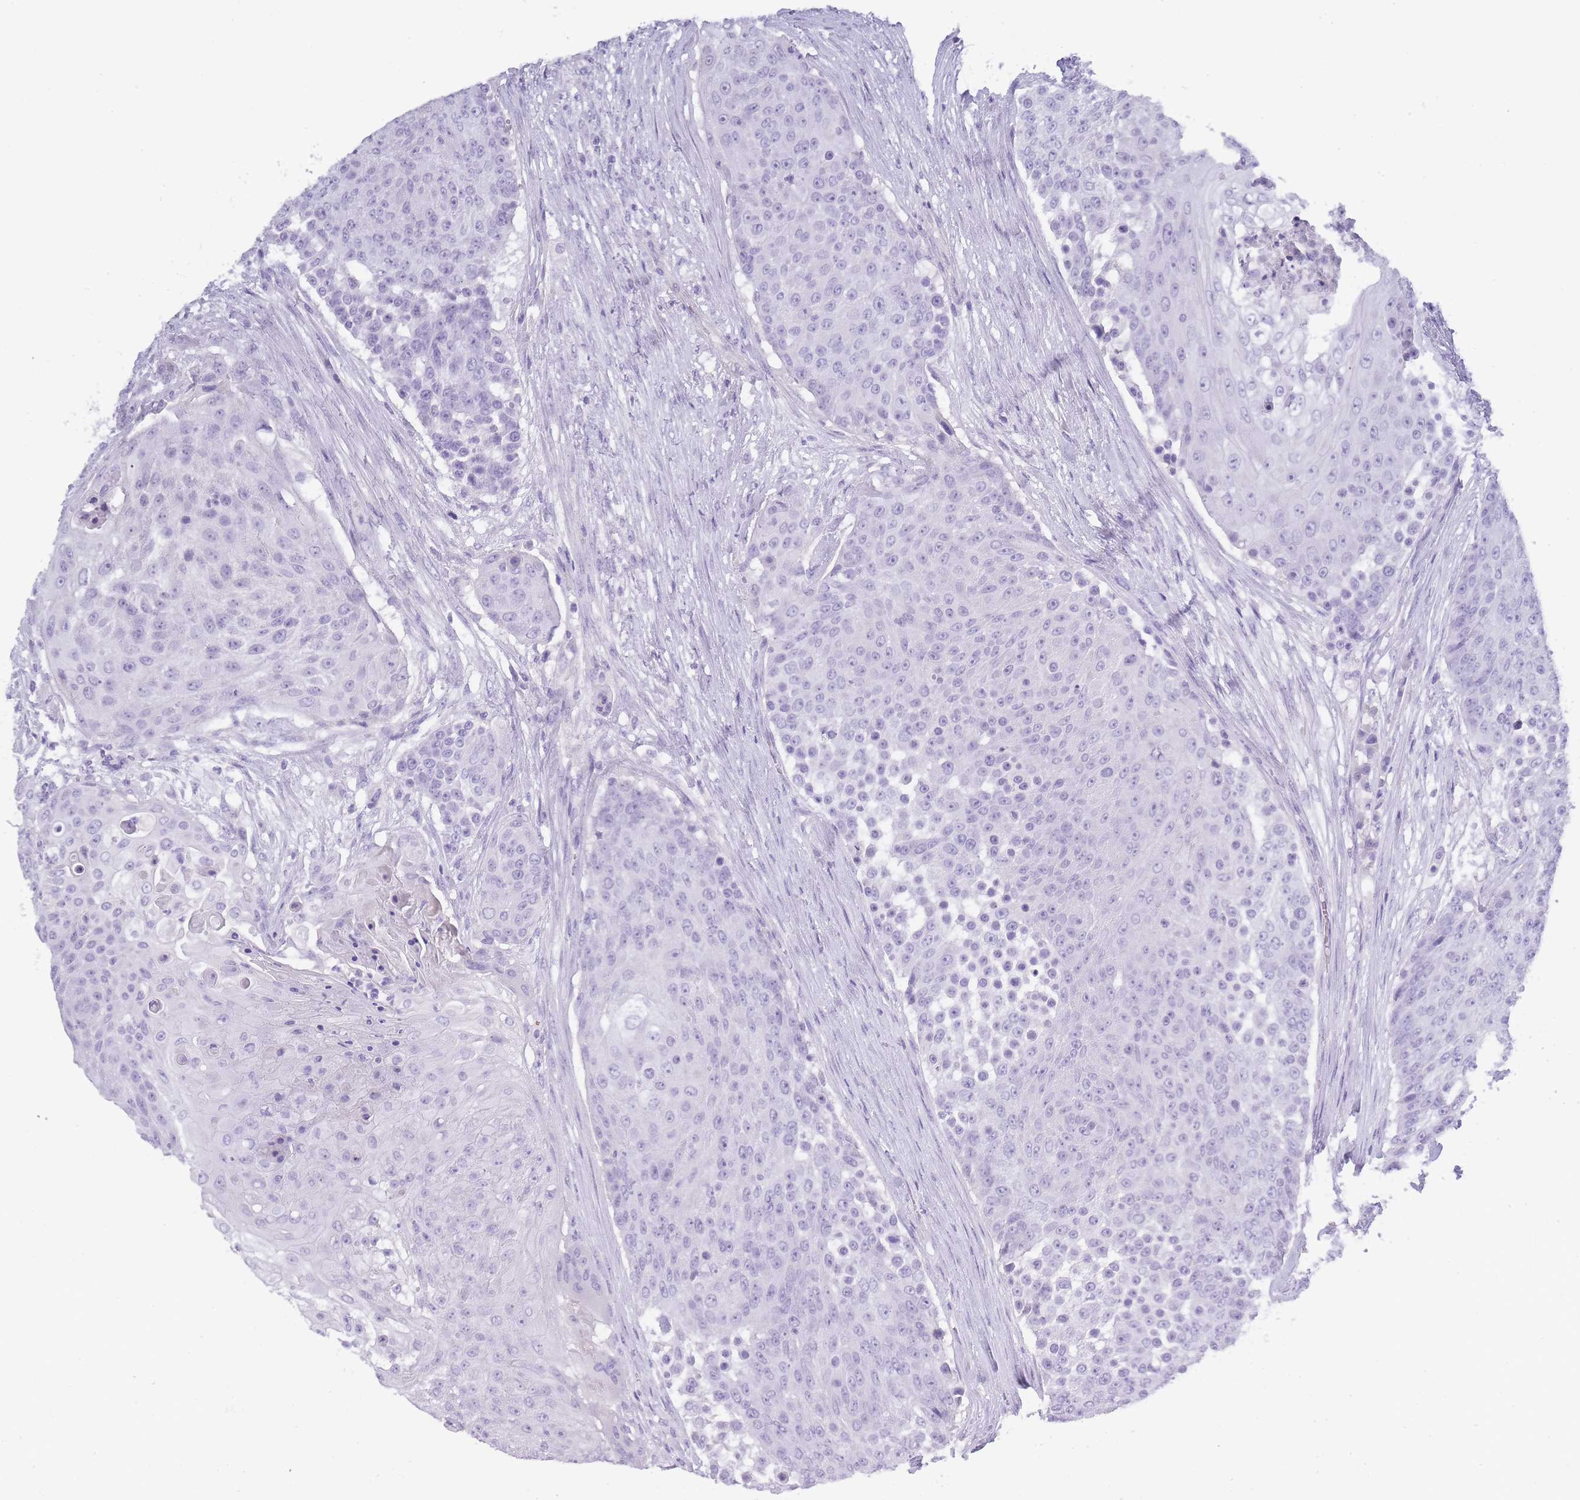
{"staining": {"intensity": "negative", "quantity": "none", "location": "none"}, "tissue": "urothelial cancer", "cell_type": "Tumor cells", "image_type": "cancer", "snomed": [{"axis": "morphology", "description": "Urothelial carcinoma, High grade"}, {"axis": "topography", "description": "Urinary bladder"}], "caption": "A high-resolution photomicrograph shows immunohistochemistry (IHC) staining of urothelial cancer, which shows no significant expression in tumor cells.", "gene": "TCP11", "patient": {"sex": "female", "age": 63}}